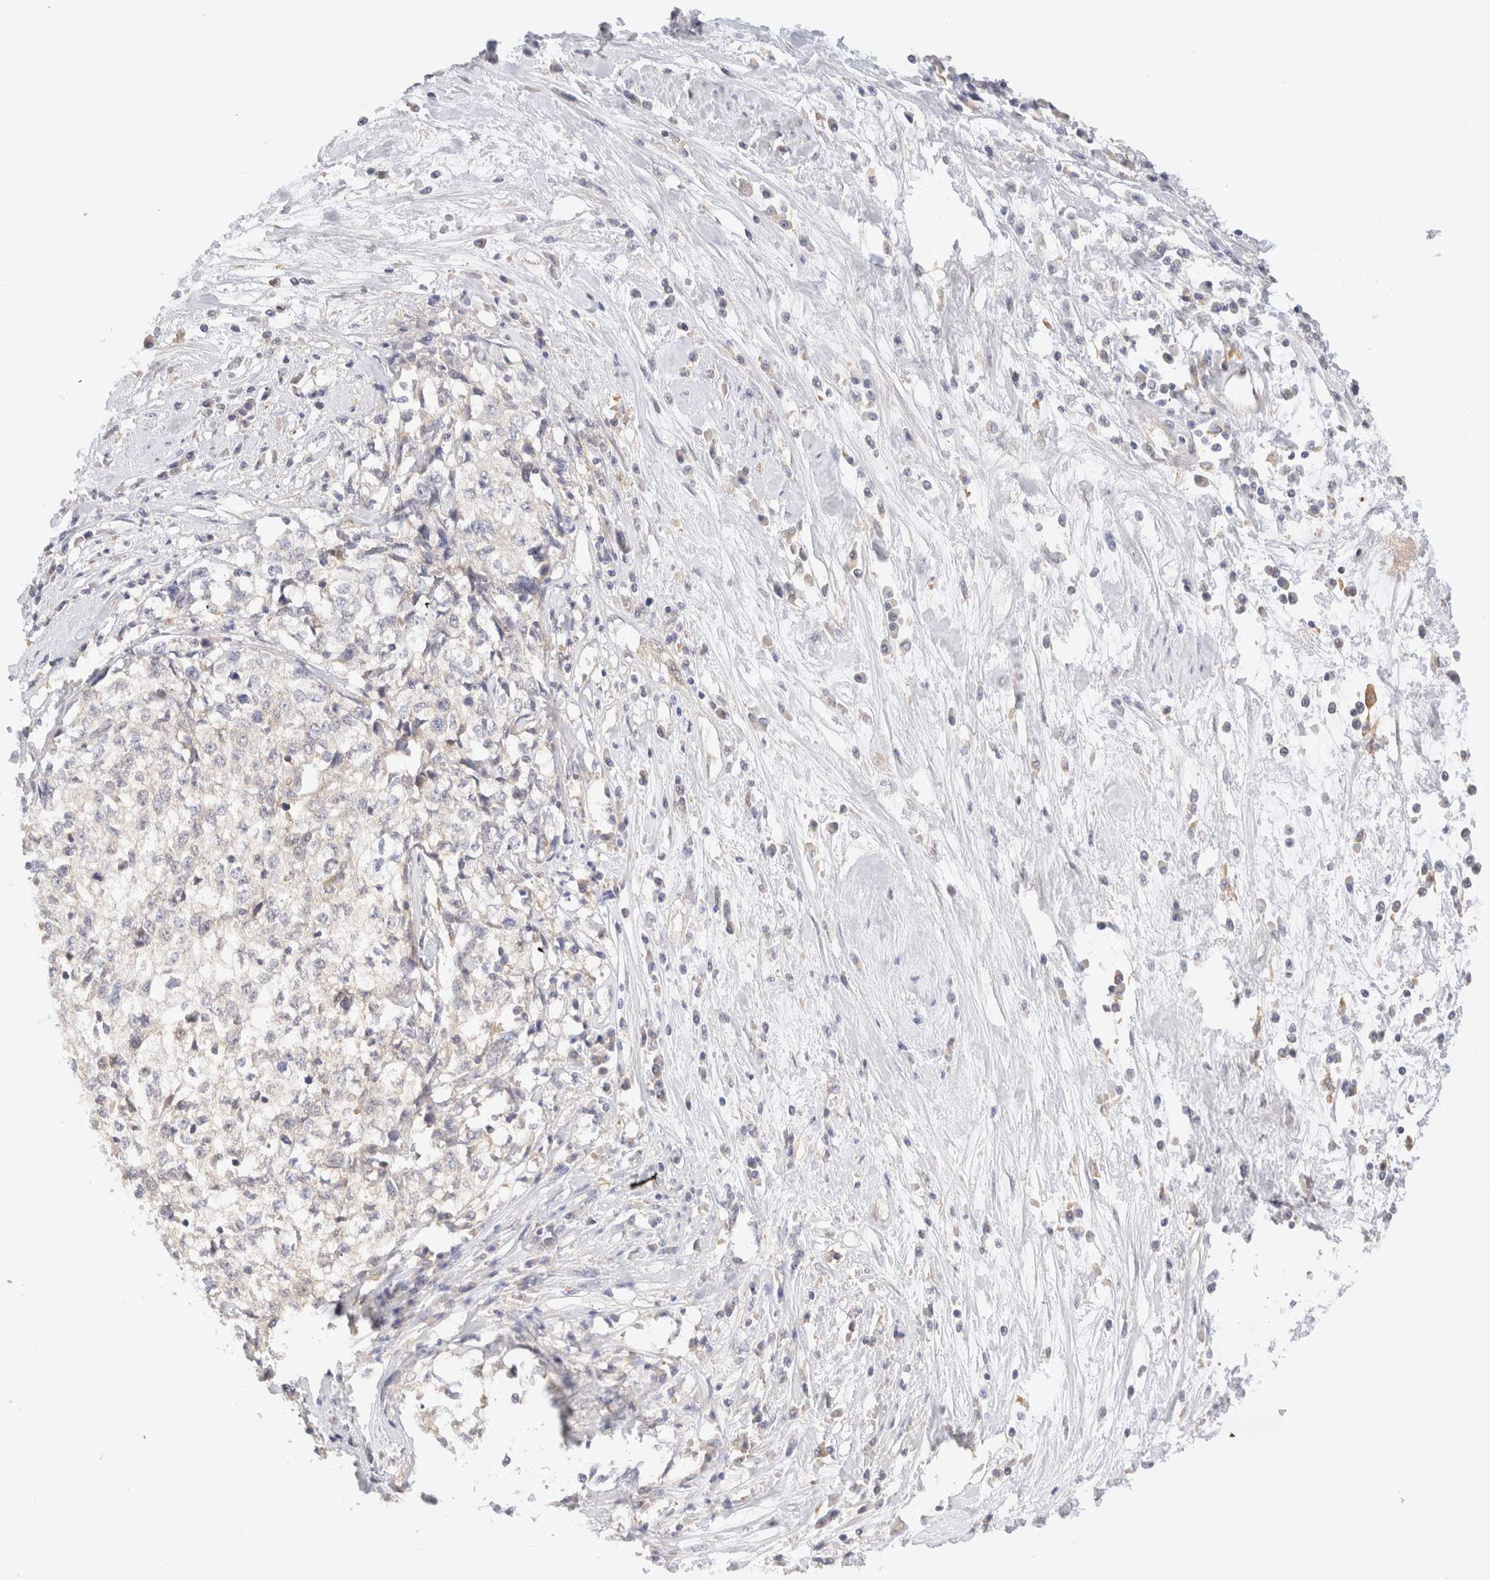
{"staining": {"intensity": "weak", "quantity": "<25%", "location": "cytoplasmic/membranous"}, "tissue": "cervical cancer", "cell_type": "Tumor cells", "image_type": "cancer", "snomed": [{"axis": "morphology", "description": "Squamous cell carcinoma, NOS"}, {"axis": "topography", "description": "Cervix"}], "caption": "Immunohistochemical staining of cervical cancer (squamous cell carcinoma) exhibits no significant positivity in tumor cells.", "gene": "RABEP1", "patient": {"sex": "female", "age": 57}}